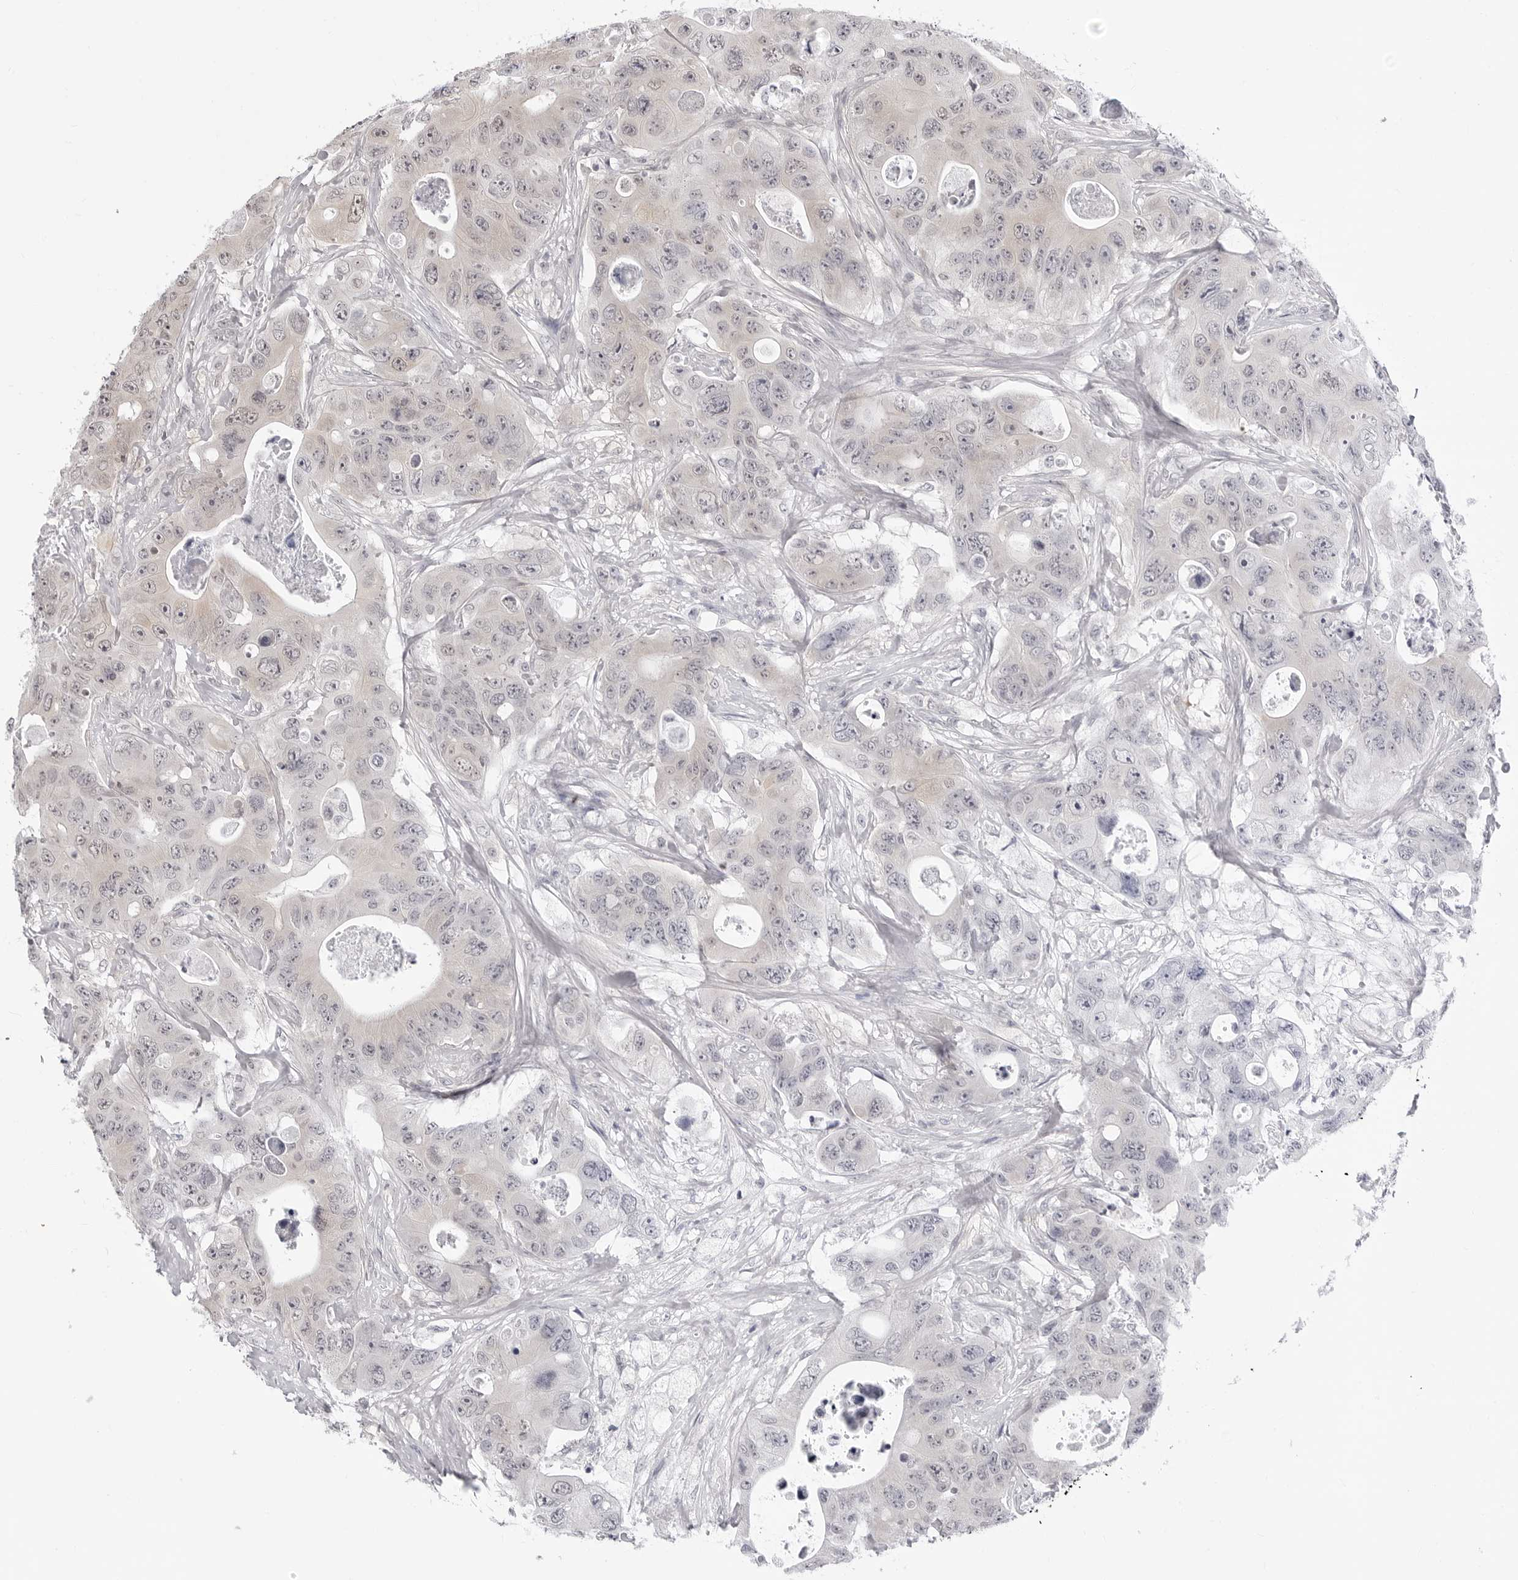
{"staining": {"intensity": "negative", "quantity": "none", "location": "none"}, "tissue": "colorectal cancer", "cell_type": "Tumor cells", "image_type": "cancer", "snomed": [{"axis": "morphology", "description": "Adenocarcinoma, NOS"}, {"axis": "topography", "description": "Colon"}], "caption": "Tumor cells are negative for brown protein staining in adenocarcinoma (colorectal).", "gene": "PPP2R5C", "patient": {"sex": "female", "age": 46}}